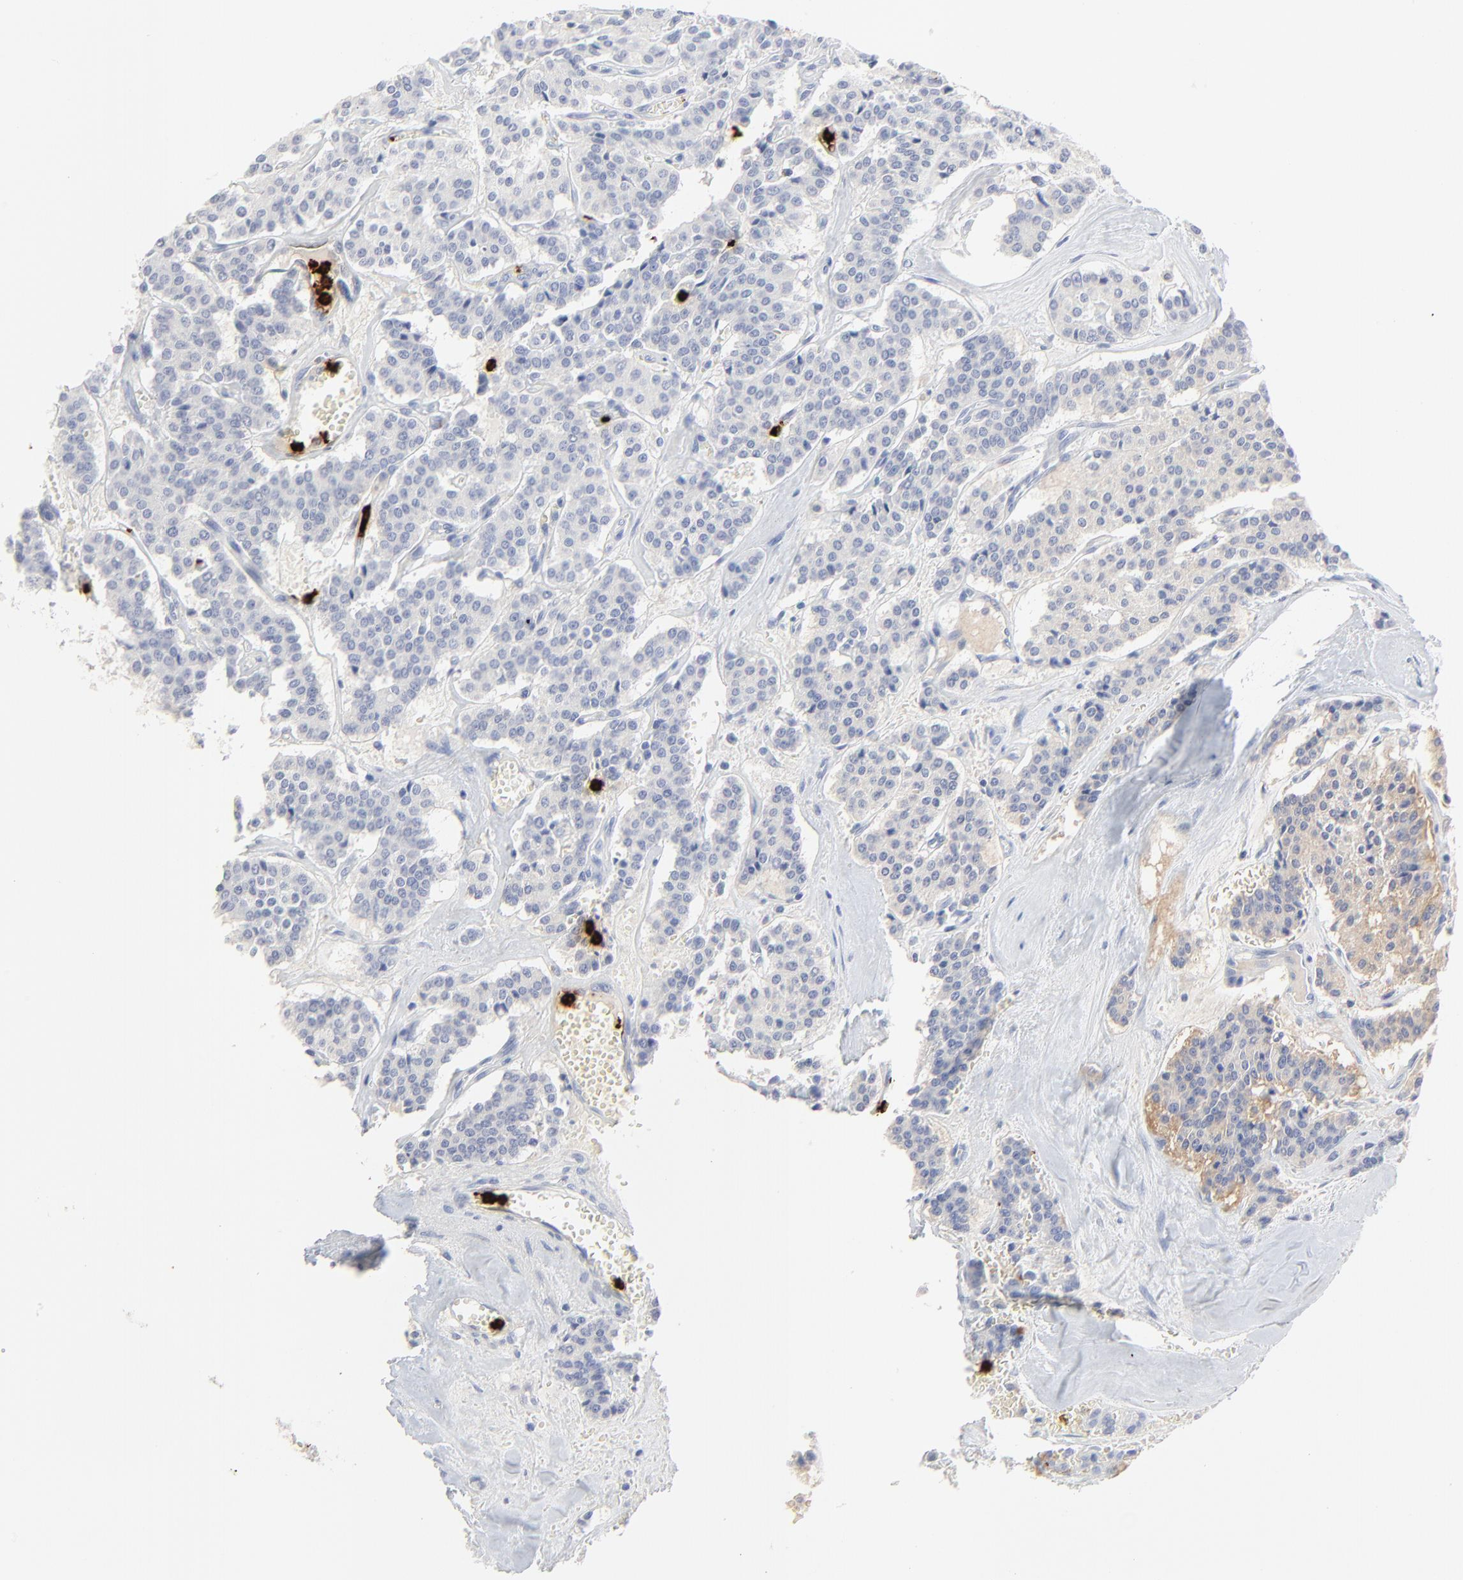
{"staining": {"intensity": "negative", "quantity": "none", "location": "none"}, "tissue": "carcinoid", "cell_type": "Tumor cells", "image_type": "cancer", "snomed": [{"axis": "morphology", "description": "Carcinoid, malignant, NOS"}, {"axis": "topography", "description": "Bronchus"}], "caption": "IHC of carcinoid displays no expression in tumor cells.", "gene": "LCN2", "patient": {"sex": "male", "age": 55}}